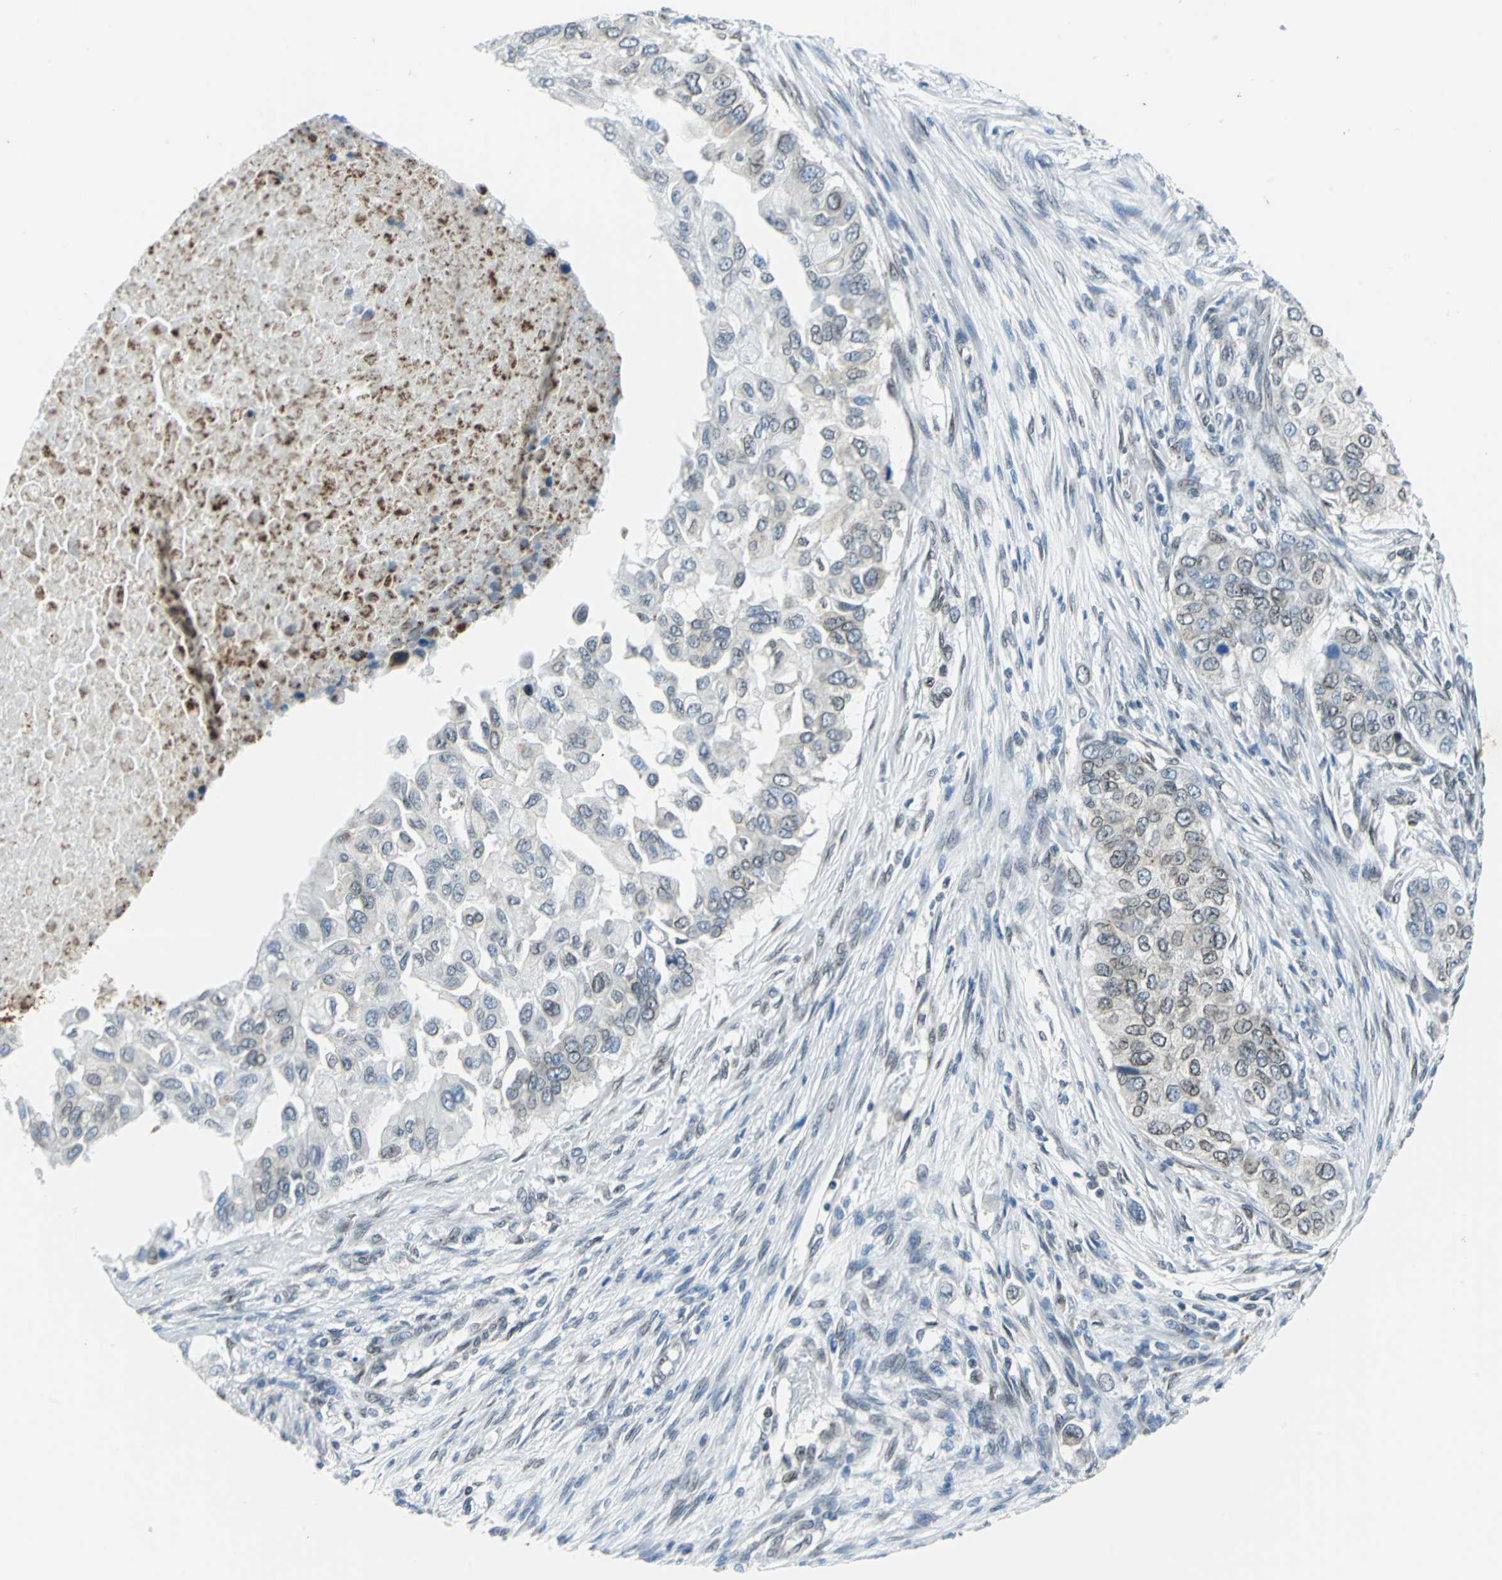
{"staining": {"intensity": "negative", "quantity": "none", "location": "none"}, "tissue": "breast cancer", "cell_type": "Tumor cells", "image_type": "cancer", "snomed": [{"axis": "morphology", "description": "Normal tissue, NOS"}, {"axis": "morphology", "description": "Duct carcinoma"}, {"axis": "topography", "description": "Breast"}], "caption": "Immunohistochemical staining of human breast cancer (intraductal carcinoma) reveals no significant expression in tumor cells. Brightfield microscopy of immunohistochemistry stained with DAB (3,3'-diaminobenzidine) (brown) and hematoxylin (blue), captured at high magnification.", "gene": "SNUPN", "patient": {"sex": "female", "age": 49}}